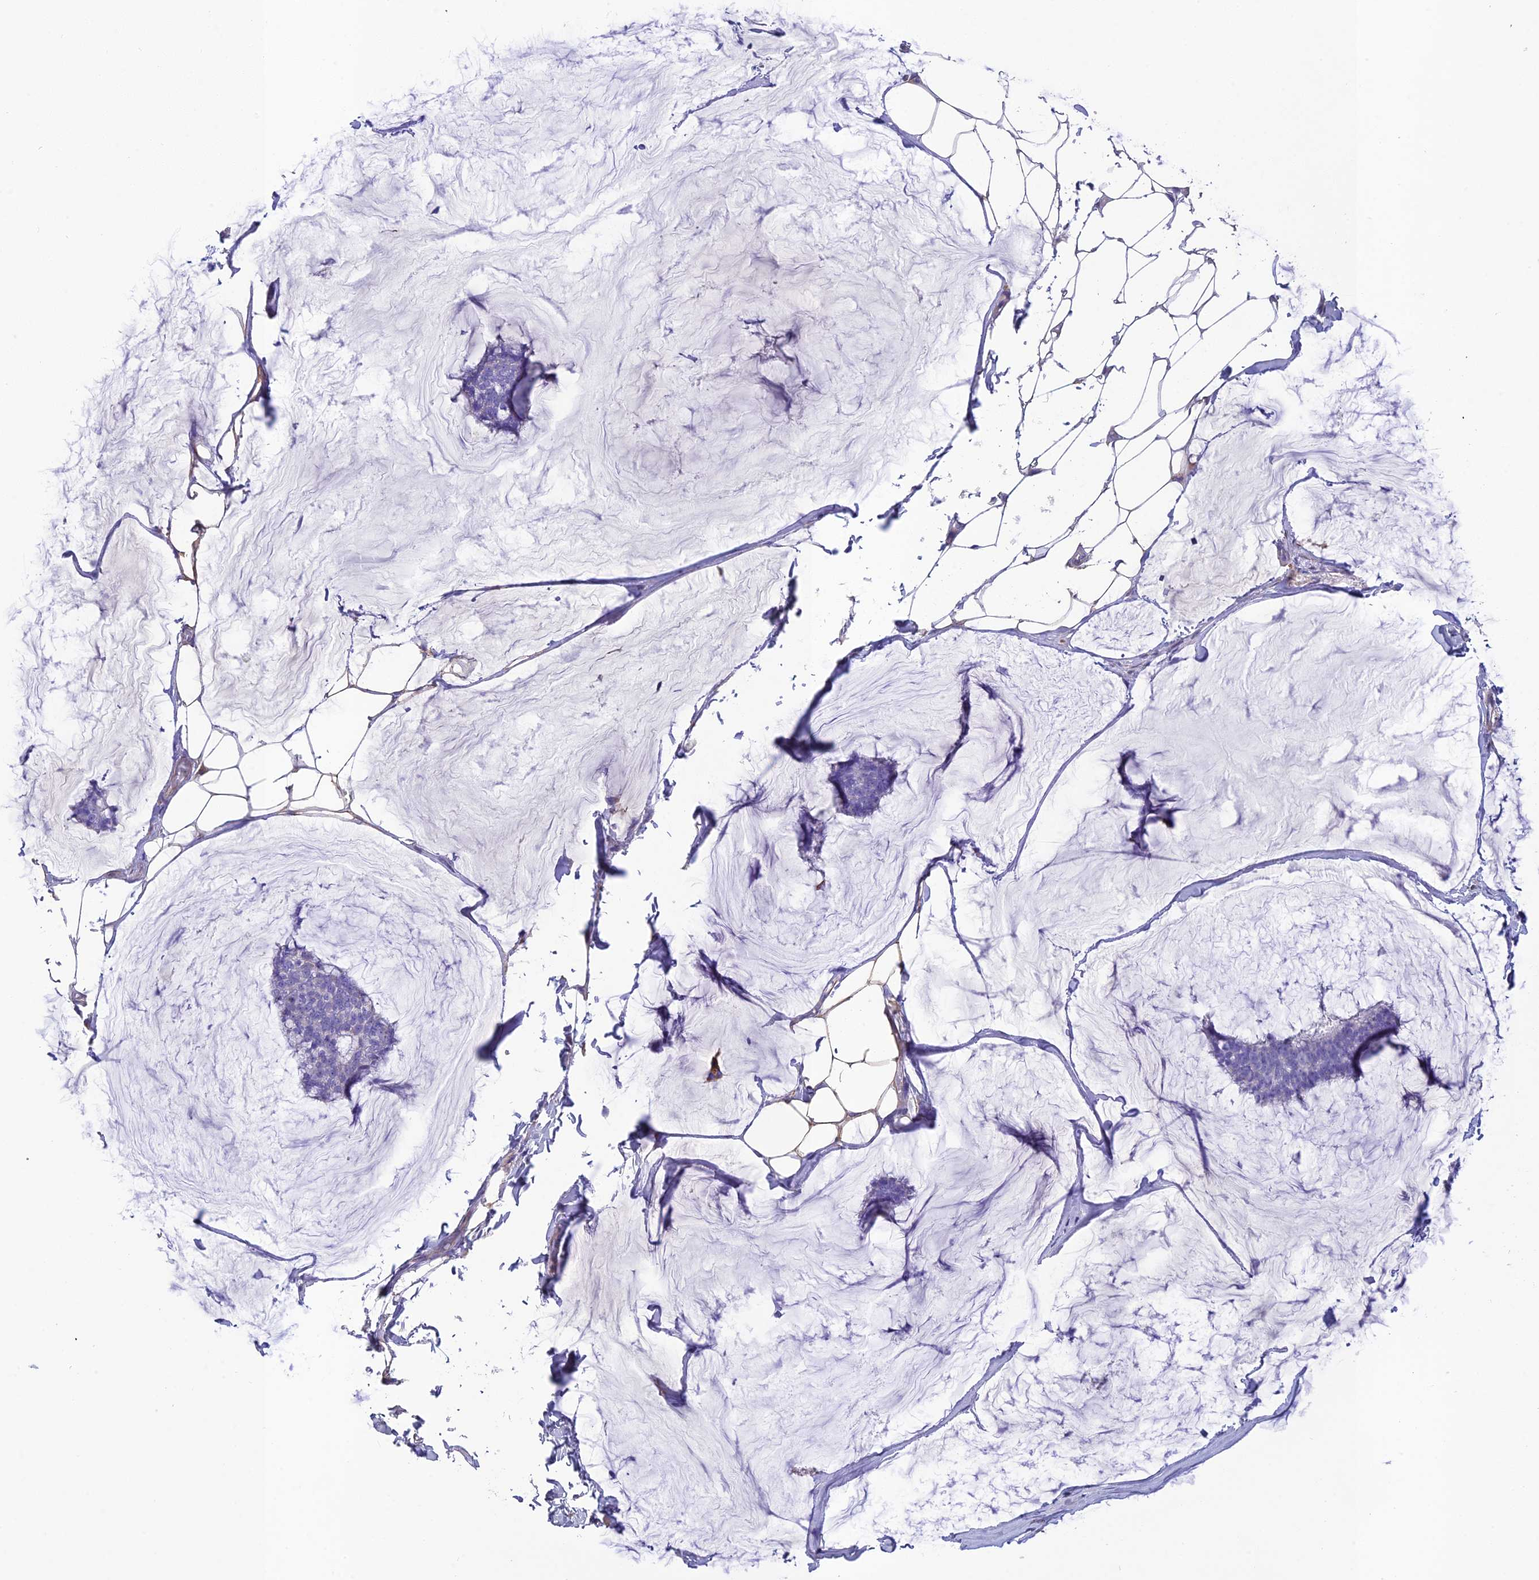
{"staining": {"intensity": "negative", "quantity": "none", "location": "none"}, "tissue": "breast cancer", "cell_type": "Tumor cells", "image_type": "cancer", "snomed": [{"axis": "morphology", "description": "Duct carcinoma"}, {"axis": "topography", "description": "Breast"}], "caption": "DAB immunohistochemical staining of breast infiltrating ductal carcinoma shows no significant expression in tumor cells.", "gene": "TNS1", "patient": {"sex": "female", "age": 93}}